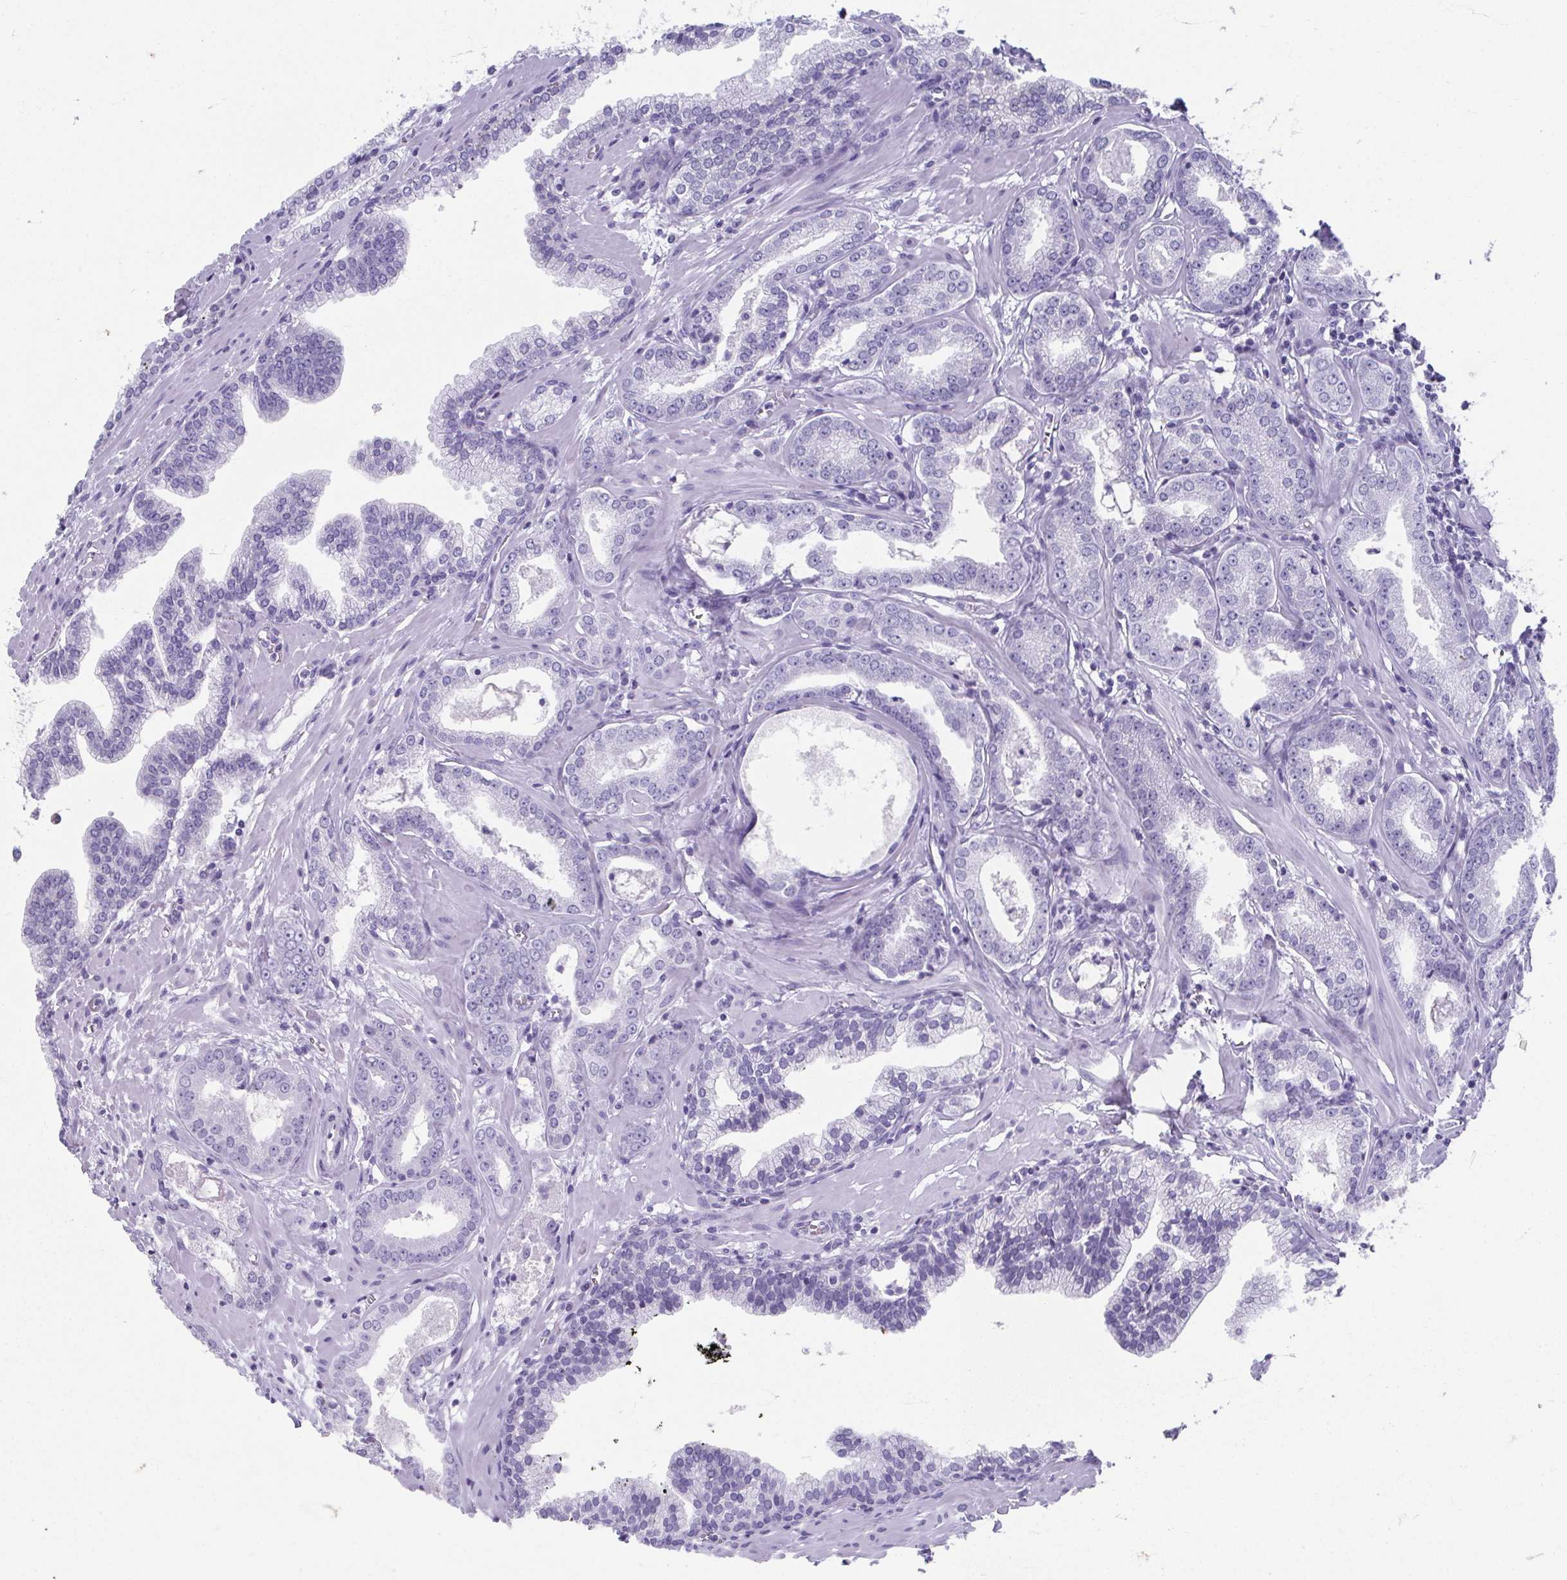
{"staining": {"intensity": "negative", "quantity": "none", "location": "none"}, "tissue": "prostate cancer", "cell_type": "Tumor cells", "image_type": "cancer", "snomed": [{"axis": "morphology", "description": "Adenocarcinoma, Low grade"}, {"axis": "topography", "description": "Prostate"}], "caption": "The micrograph displays no staining of tumor cells in prostate cancer (low-grade adenocarcinoma).", "gene": "GHRL", "patient": {"sex": "male", "age": 64}}